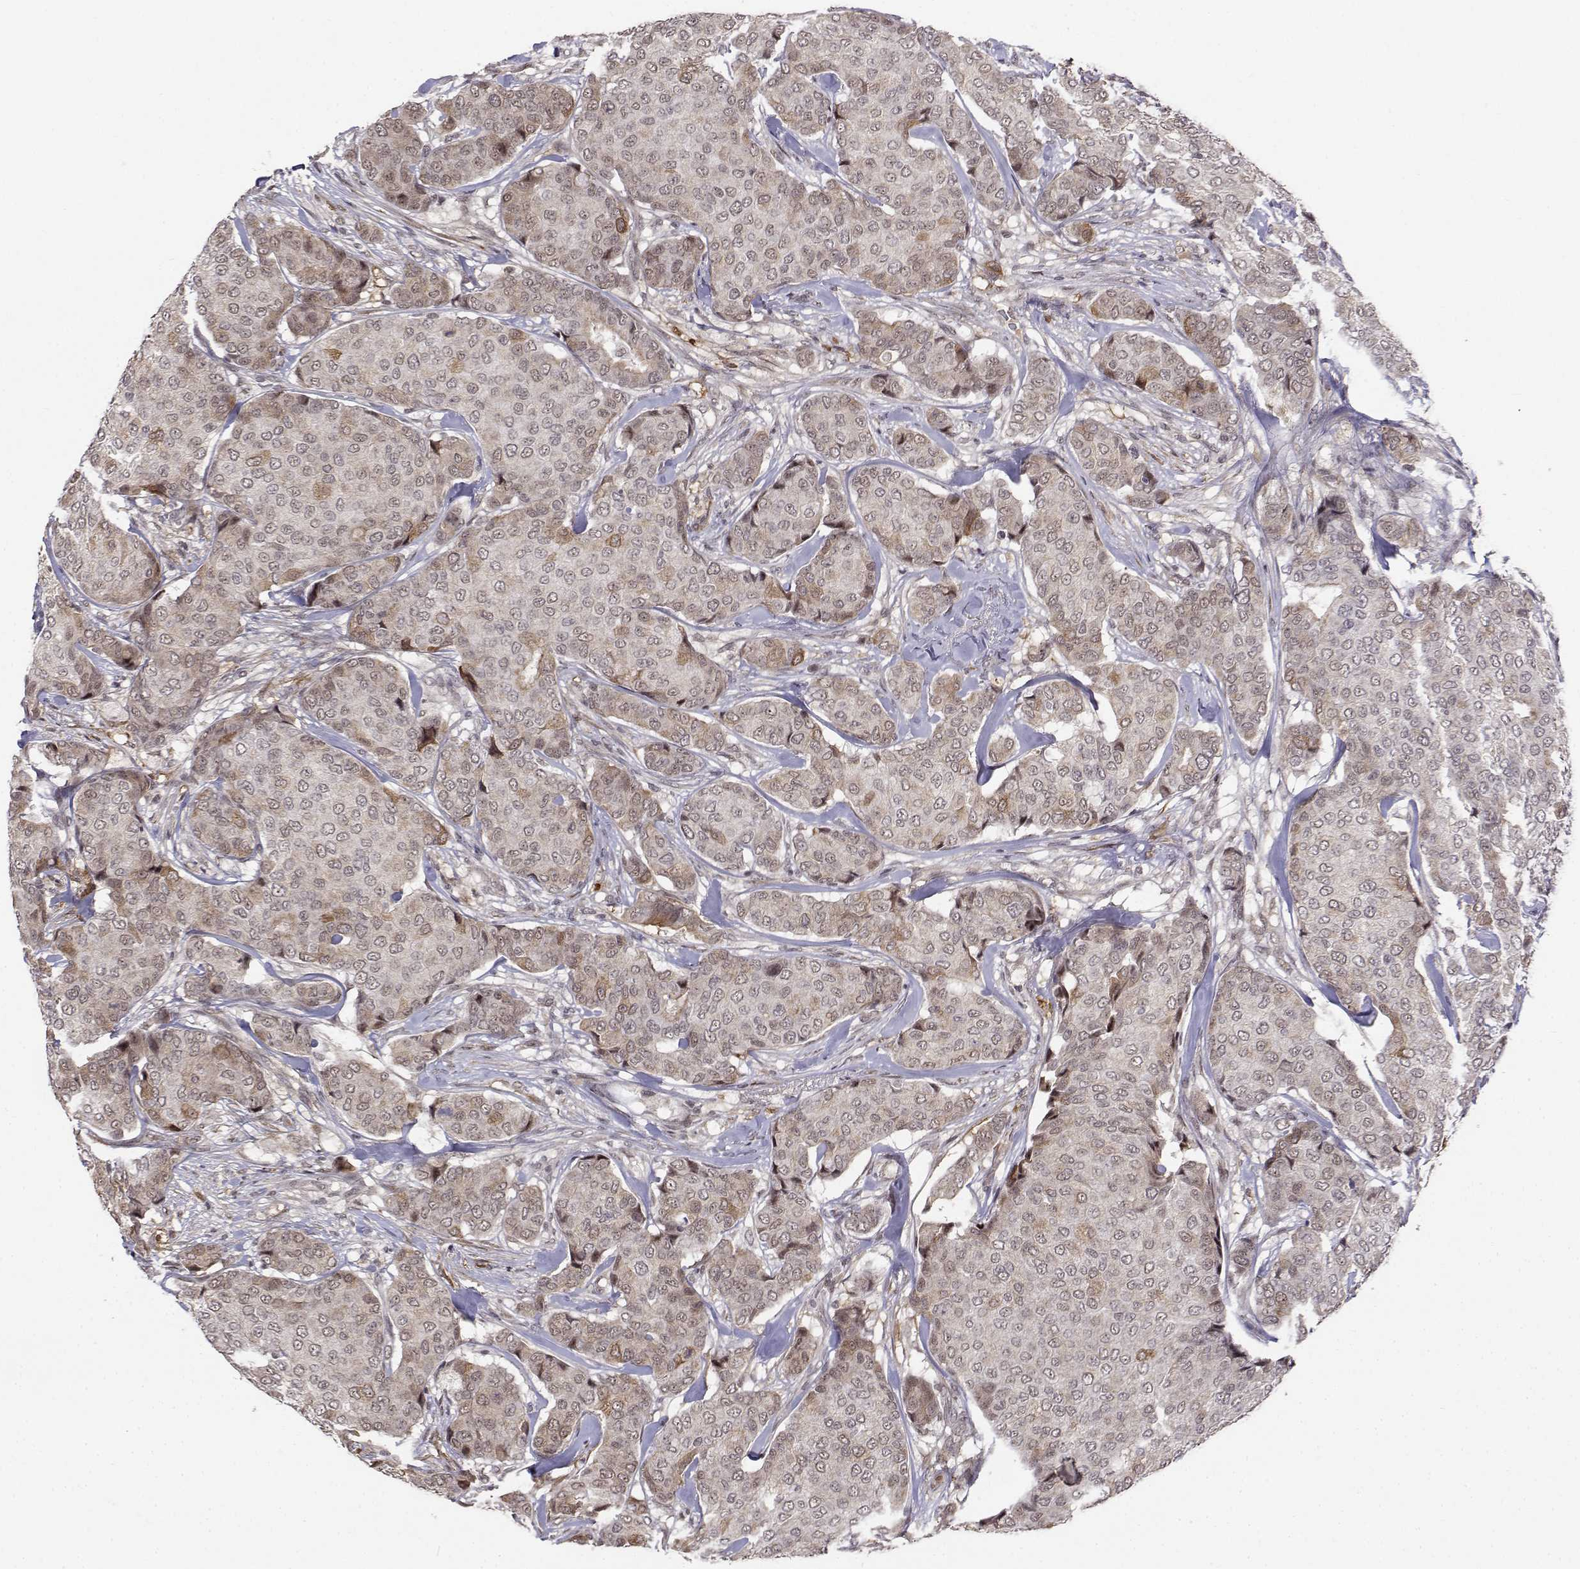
{"staining": {"intensity": "weak", "quantity": "<25%", "location": "cytoplasmic/membranous,nuclear"}, "tissue": "breast cancer", "cell_type": "Tumor cells", "image_type": "cancer", "snomed": [{"axis": "morphology", "description": "Duct carcinoma"}, {"axis": "topography", "description": "Breast"}], "caption": "This is an immunohistochemistry (IHC) image of human intraductal carcinoma (breast). There is no expression in tumor cells.", "gene": "ITGA7", "patient": {"sex": "female", "age": 75}}